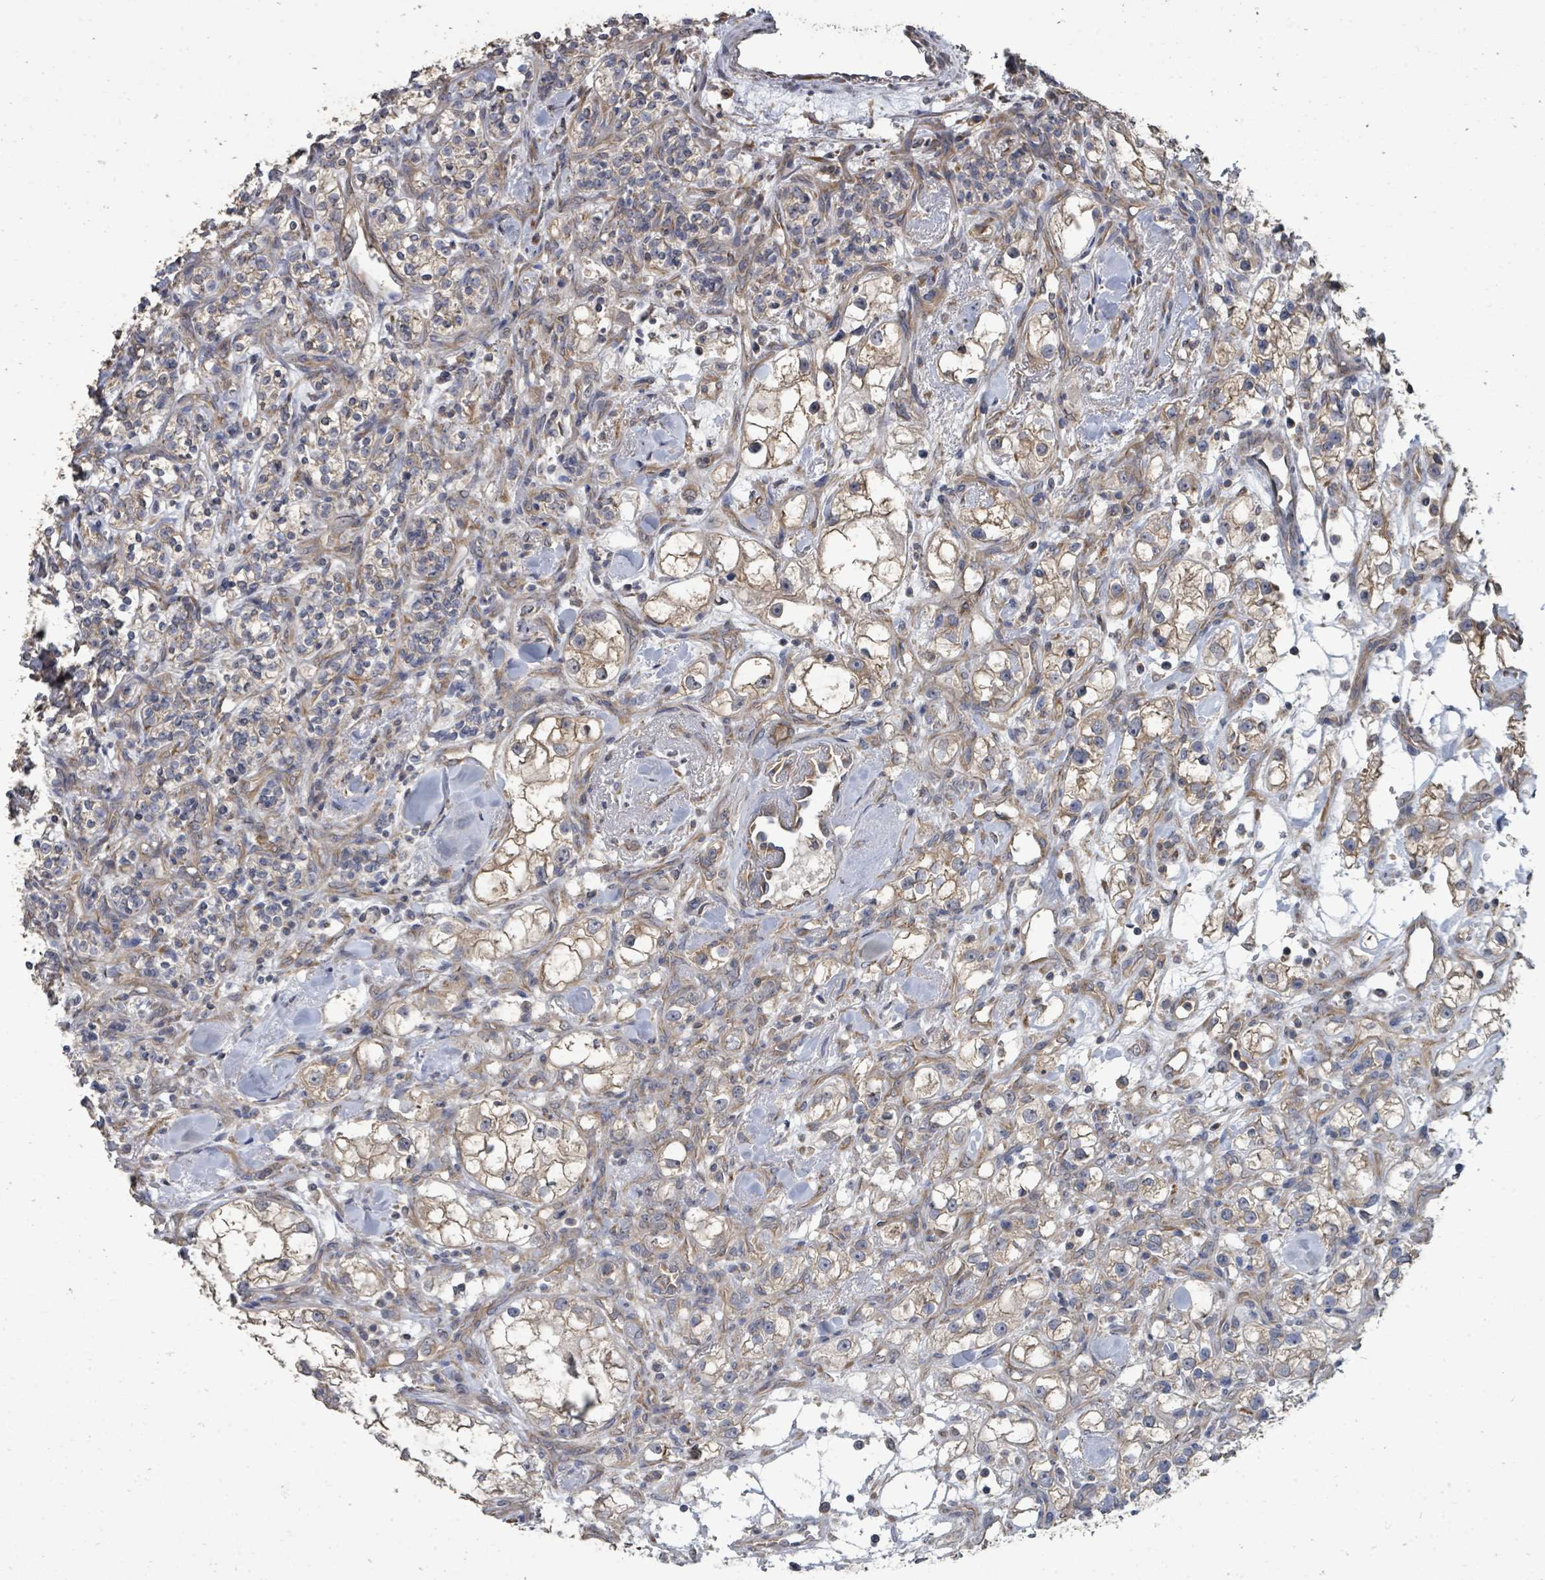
{"staining": {"intensity": "weak", "quantity": "25%-75%", "location": "cytoplasmic/membranous"}, "tissue": "renal cancer", "cell_type": "Tumor cells", "image_type": "cancer", "snomed": [{"axis": "morphology", "description": "Adenocarcinoma, NOS"}, {"axis": "topography", "description": "Kidney"}], "caption": "The immunohistochemical stain highlights weak cytoplasmic/membranous expression in tumor cells of renal cancer (adenocarcinoma) tissue. The staining is performed using DAB brown chromogen to label protein expression. The nuclei are counter-stained blue using hematoxylin.", "gene": "SLC9A7", "patient": {"sex": "male", "age": 77}}